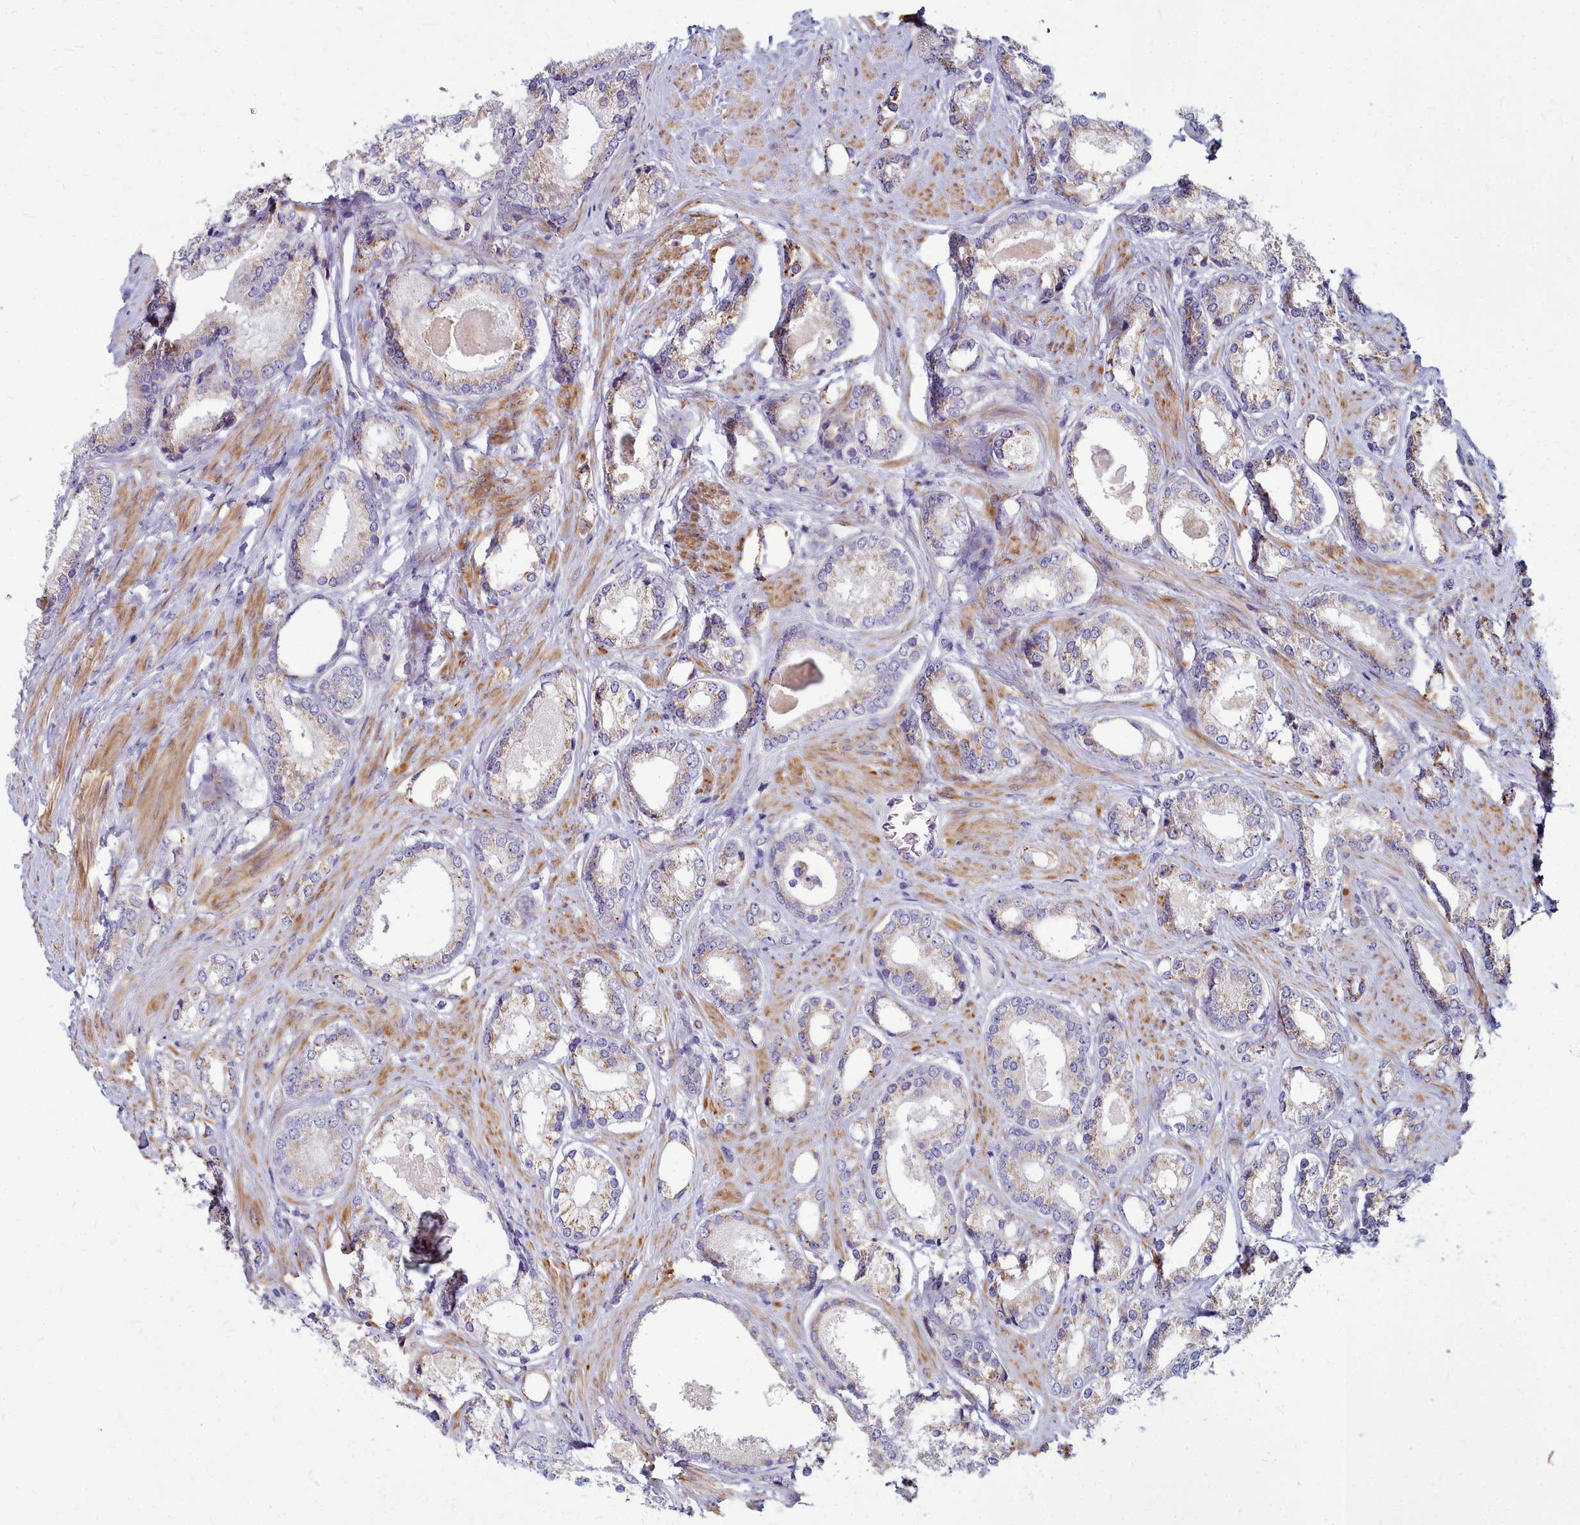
{"staining": {"intensity": "weak", "quantity": "<25%", "location": "cytoplasmic/membranous"}, "tissue": "prostate cancer", "cell_type": "Tumor cells", "image_type": "cancer", "snomed": [{"axis": "morphology", "description": "Adenocarcinoma, Low grade"}, {"axis": "topography", "description": "Prostate"}], "caption": "High magnification brightfield microscopy of prostate adenocarcinoma (low-grade) stained with DAB (brown) and counterstained with hematoxylin (blue): tumor cells show no significant staining.", "gene": "SMPD4", "patient": {"sex": "male", "age": 68}}